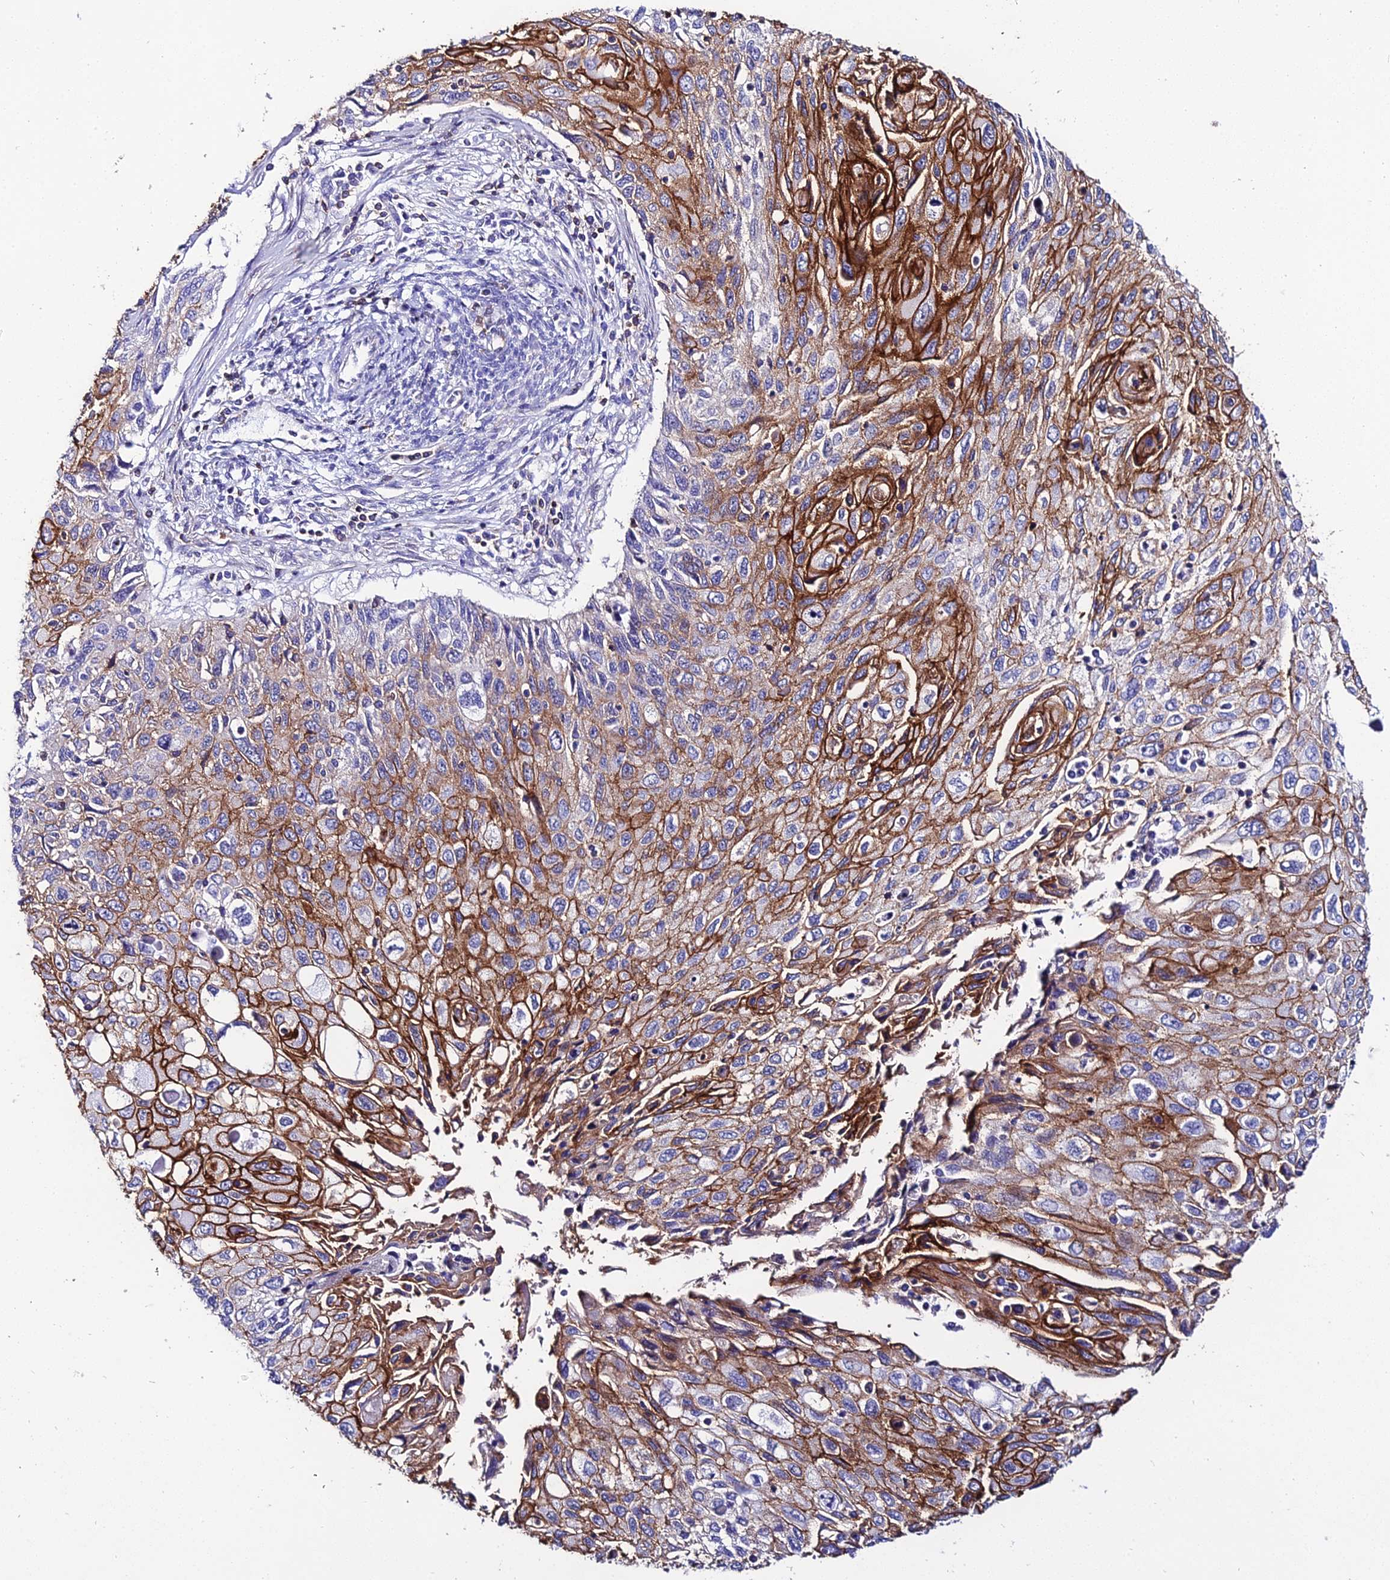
{"staining": {"intensity": "strong", "quantity": "25%-75%", "location": "cytoplasmic/membranous"}, "tissue": "cervical cancer", "cell_type": "Tumor cells", "image_type": "cancer", "snomed": [{"axis": "morphology", "description": "Squamous cell carcinoma, NOS"}, {"axis": "topography", "description": "Cervix"}], "caption": "Immunohistochemical staining of cervical squamous cell carcinoma reveals strong cytoplasmic/membranous protein staining in about 25%-75% of tumor cells.", "gene": "S100A16", "patient": {"sex": "female", "age": 70}}